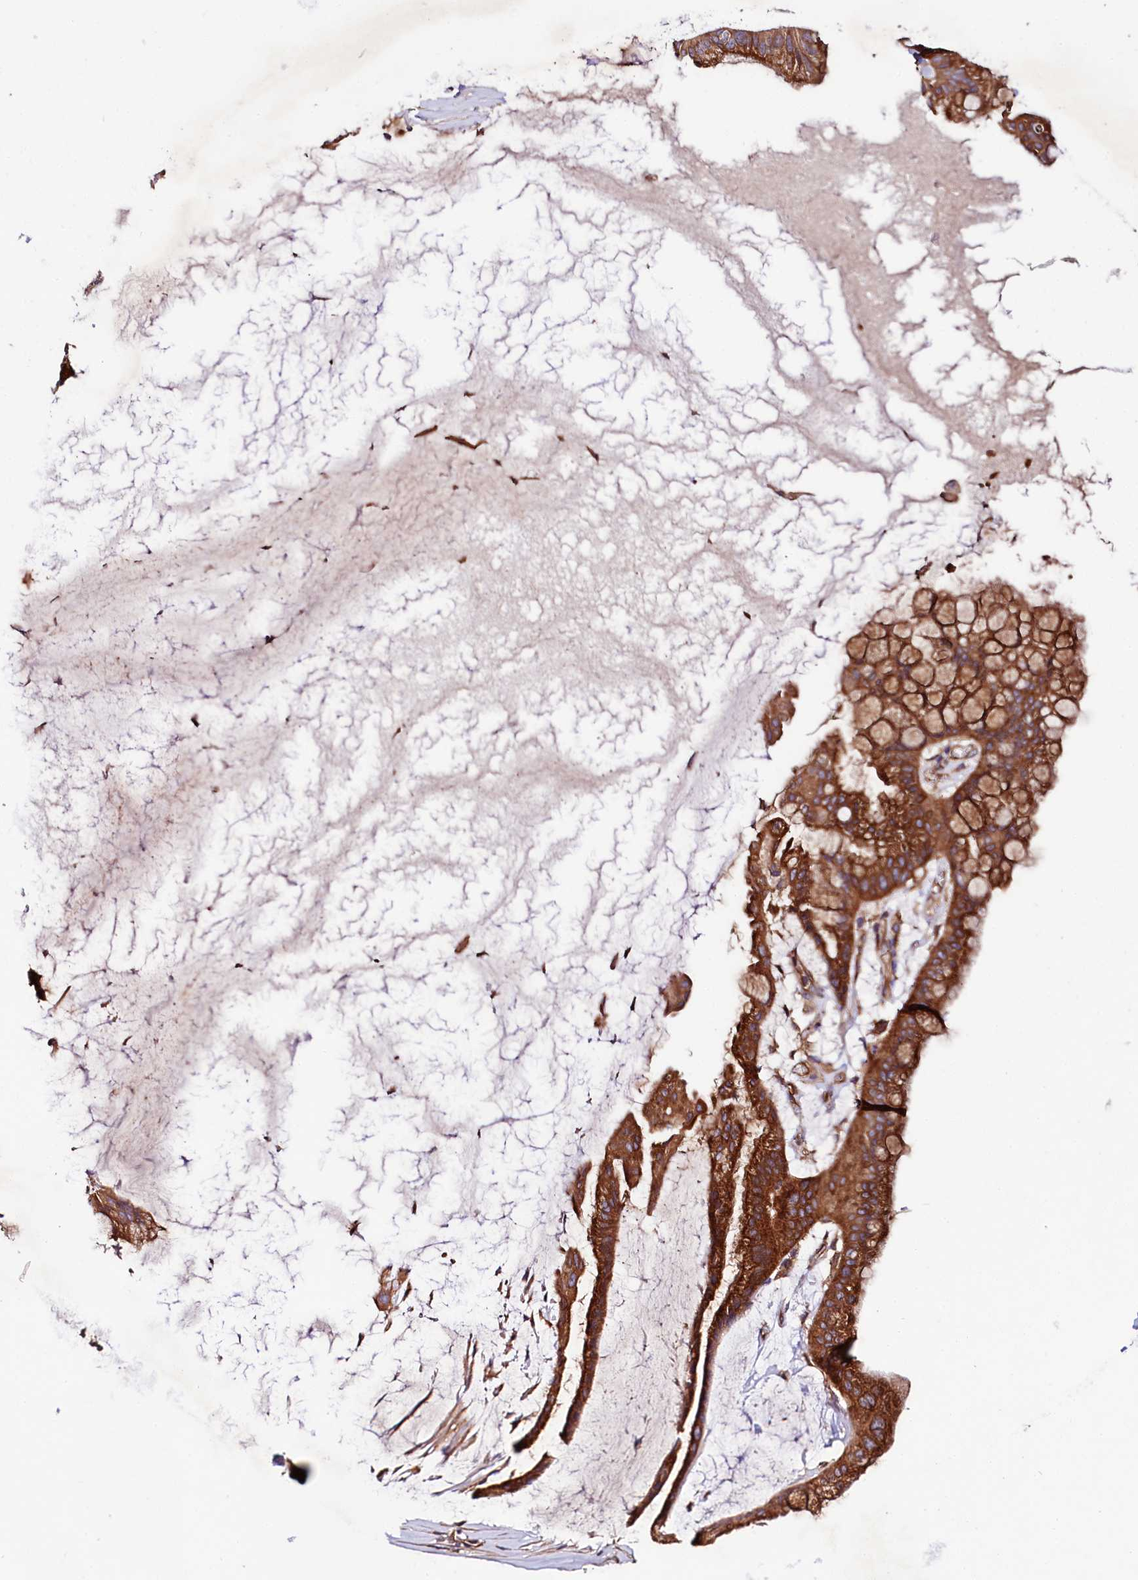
{"staining": {"intensity": "strong", "quantity": ">75%", "location": "cytoplasmic/membranous"}, "tissue": "ovarian cancer", "cell_type": "Tumor cells", "image_type": "cancer", "snomed": [{"axis": "morphology", "description": "Cystadenocarcinoma, mucinous, NOS"}, {"axis": "topography", "description": "Ovary"}], "caption": "Immunohistochemical staining of ovarian cancer demonstrates strong cytoplasmic/membranous protein positivity in about >75% of tumor cells.", "gene": "CEP295", "patient": {"sex": "female", "age": 73}}